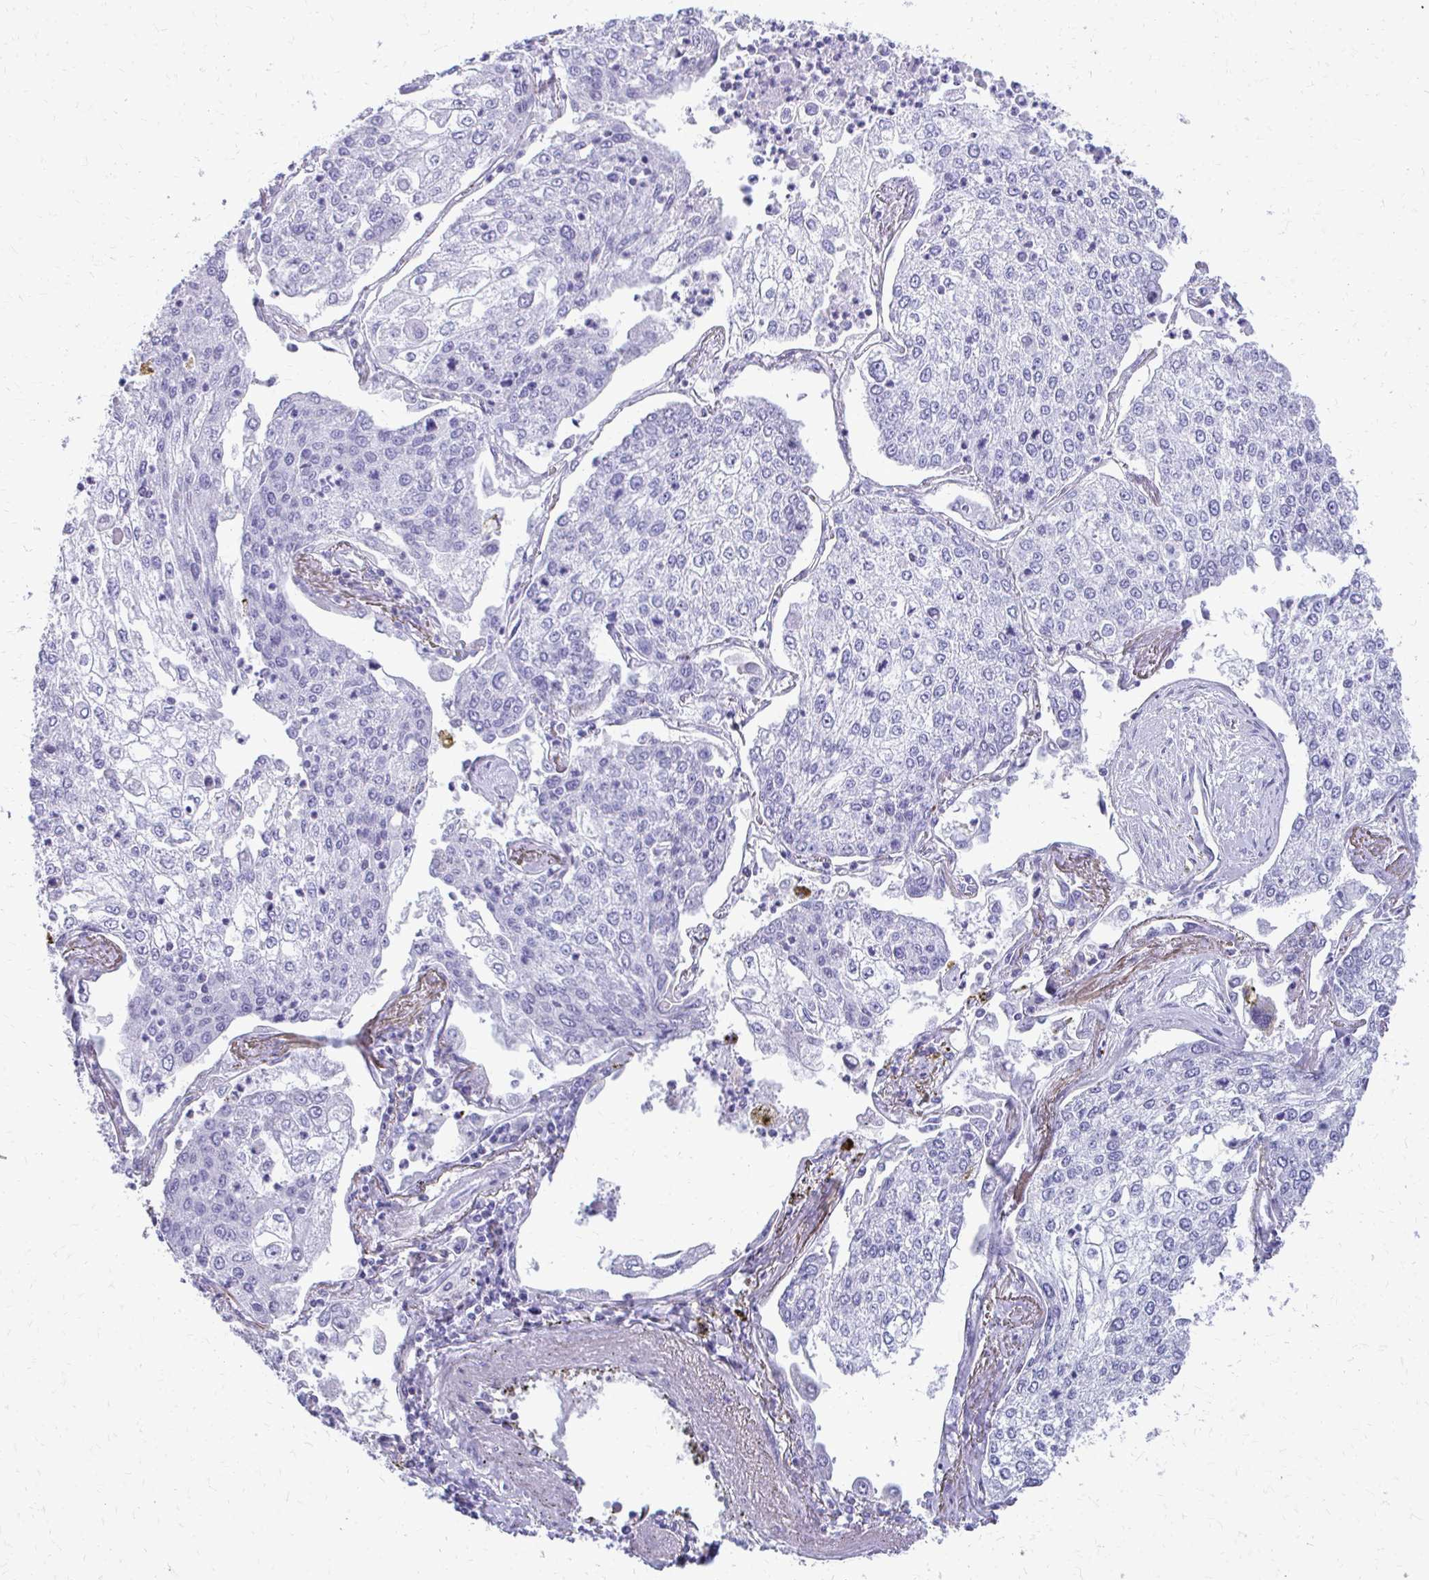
{"staining": {"intensity": "negative", "quantity": "none", "location": "none"}, "tissue": "lung cancer", "cell_type": "Tumor cells", "image_type": "cancer", "snomed": [{"axis": "morphology", "description": "Squamous cell carcinoma, NOS"}, {"axis": "topography", "description": "Lung"}], "caption": "Histopathology image shows no significant protein staining in tumor cells of squamous cell carcinoma (lung).", "gene": "TRIM6", "patient": {"sex": "male", "age": 74}}